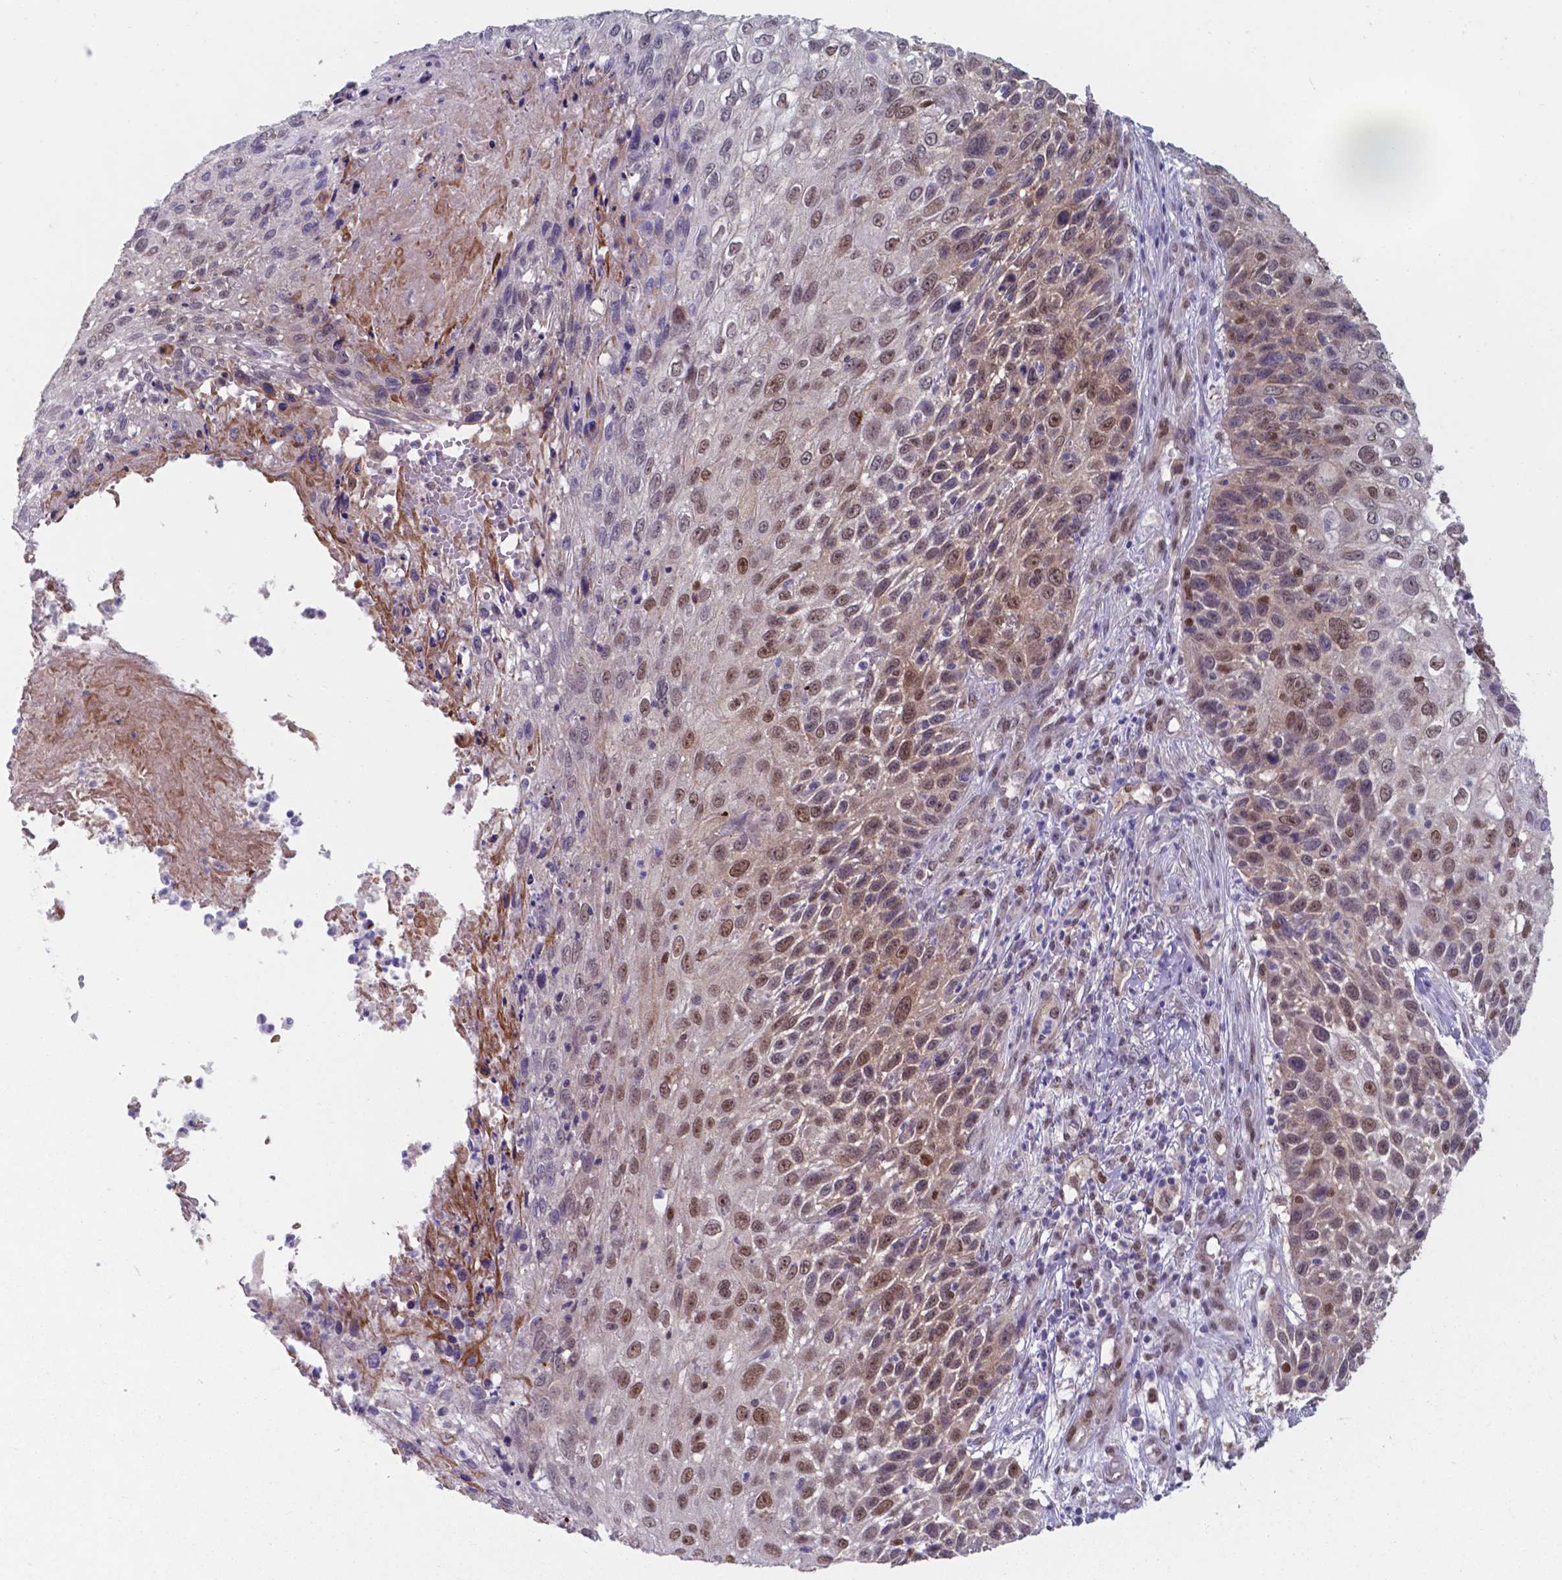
{"staining": {"intensity": "moderate", "quantity": ">75%", "location": "nuclear"}, "tissue": "skin cancer", "cell_type": "Tumor cells", "image_type": "cancer", "snomed": [{"axis": "morphology", "description": "Squamous cell carcinoma, NOS"}, {"axis": "topography", "description": "Skin"}], "caption": "Brown immunohistochemical staining in squamous cell carcinoma (skin) demonstrates moderate nuclear positivity in about >75% of tumor cells.", "gene": "UBE2E2", "patient": {"sex": "male", "age": 92}}